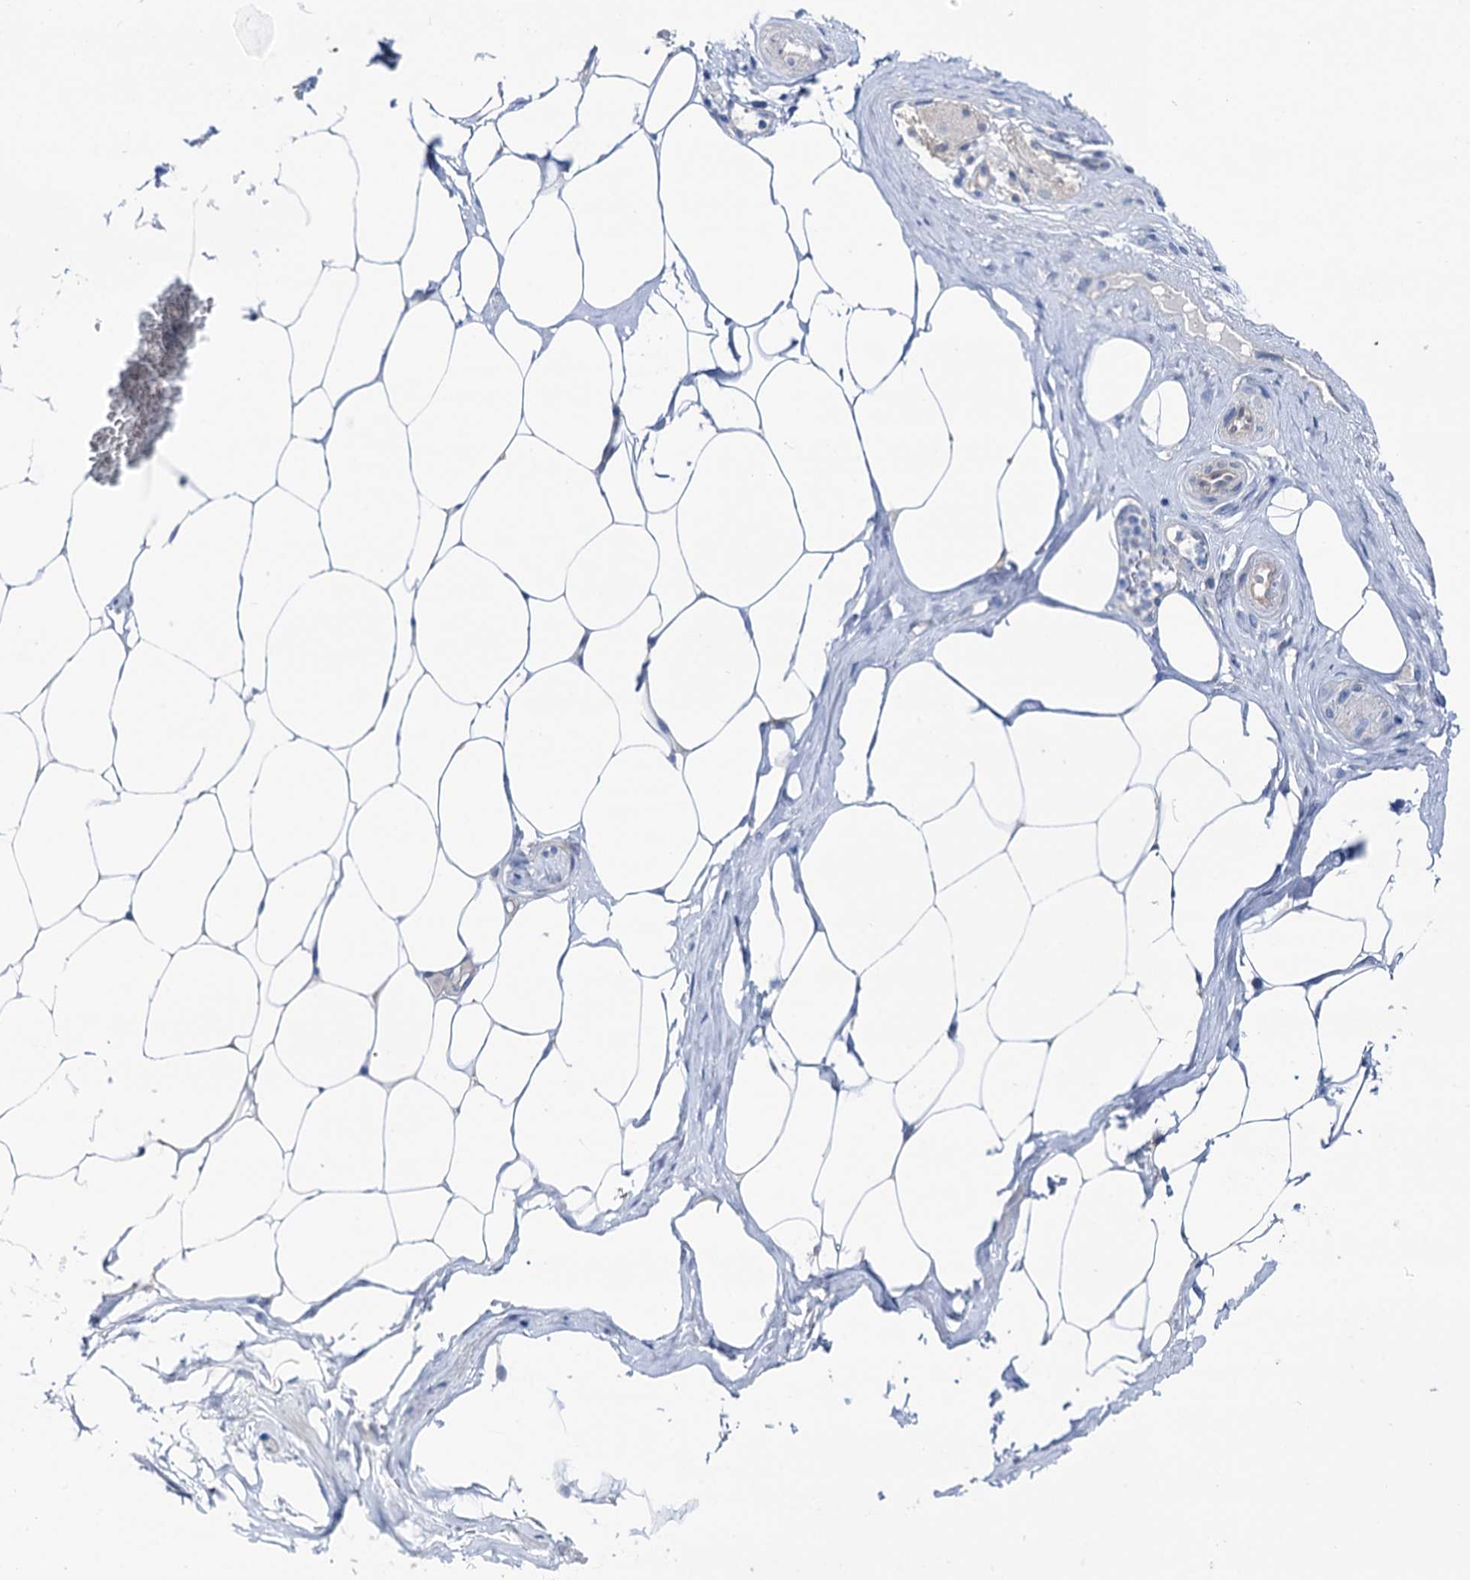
{"staining": {"intensity": "negative", "quantity": "none", "location": "none"}, "tissue": "adipose tissue", "cell_type": "Adipocytes", "image_type": "normal", "snomed": [{"axis": "morphology", "description": "Normal tissue, NOS"}, {"axis": "morphology", "description": "Adenocarcinoma, Low grade"}, {"axis": "topography", "description": "Prostate"}, {"axis": "topography", "description": "Peripheral nerve tissue"}], "caption": "Human adipose tissue stained for a protein using IHC displays no positivity in adipocytes.", "gene": "SHROOM1", "patient": {"sex": "male", "age": 63}}